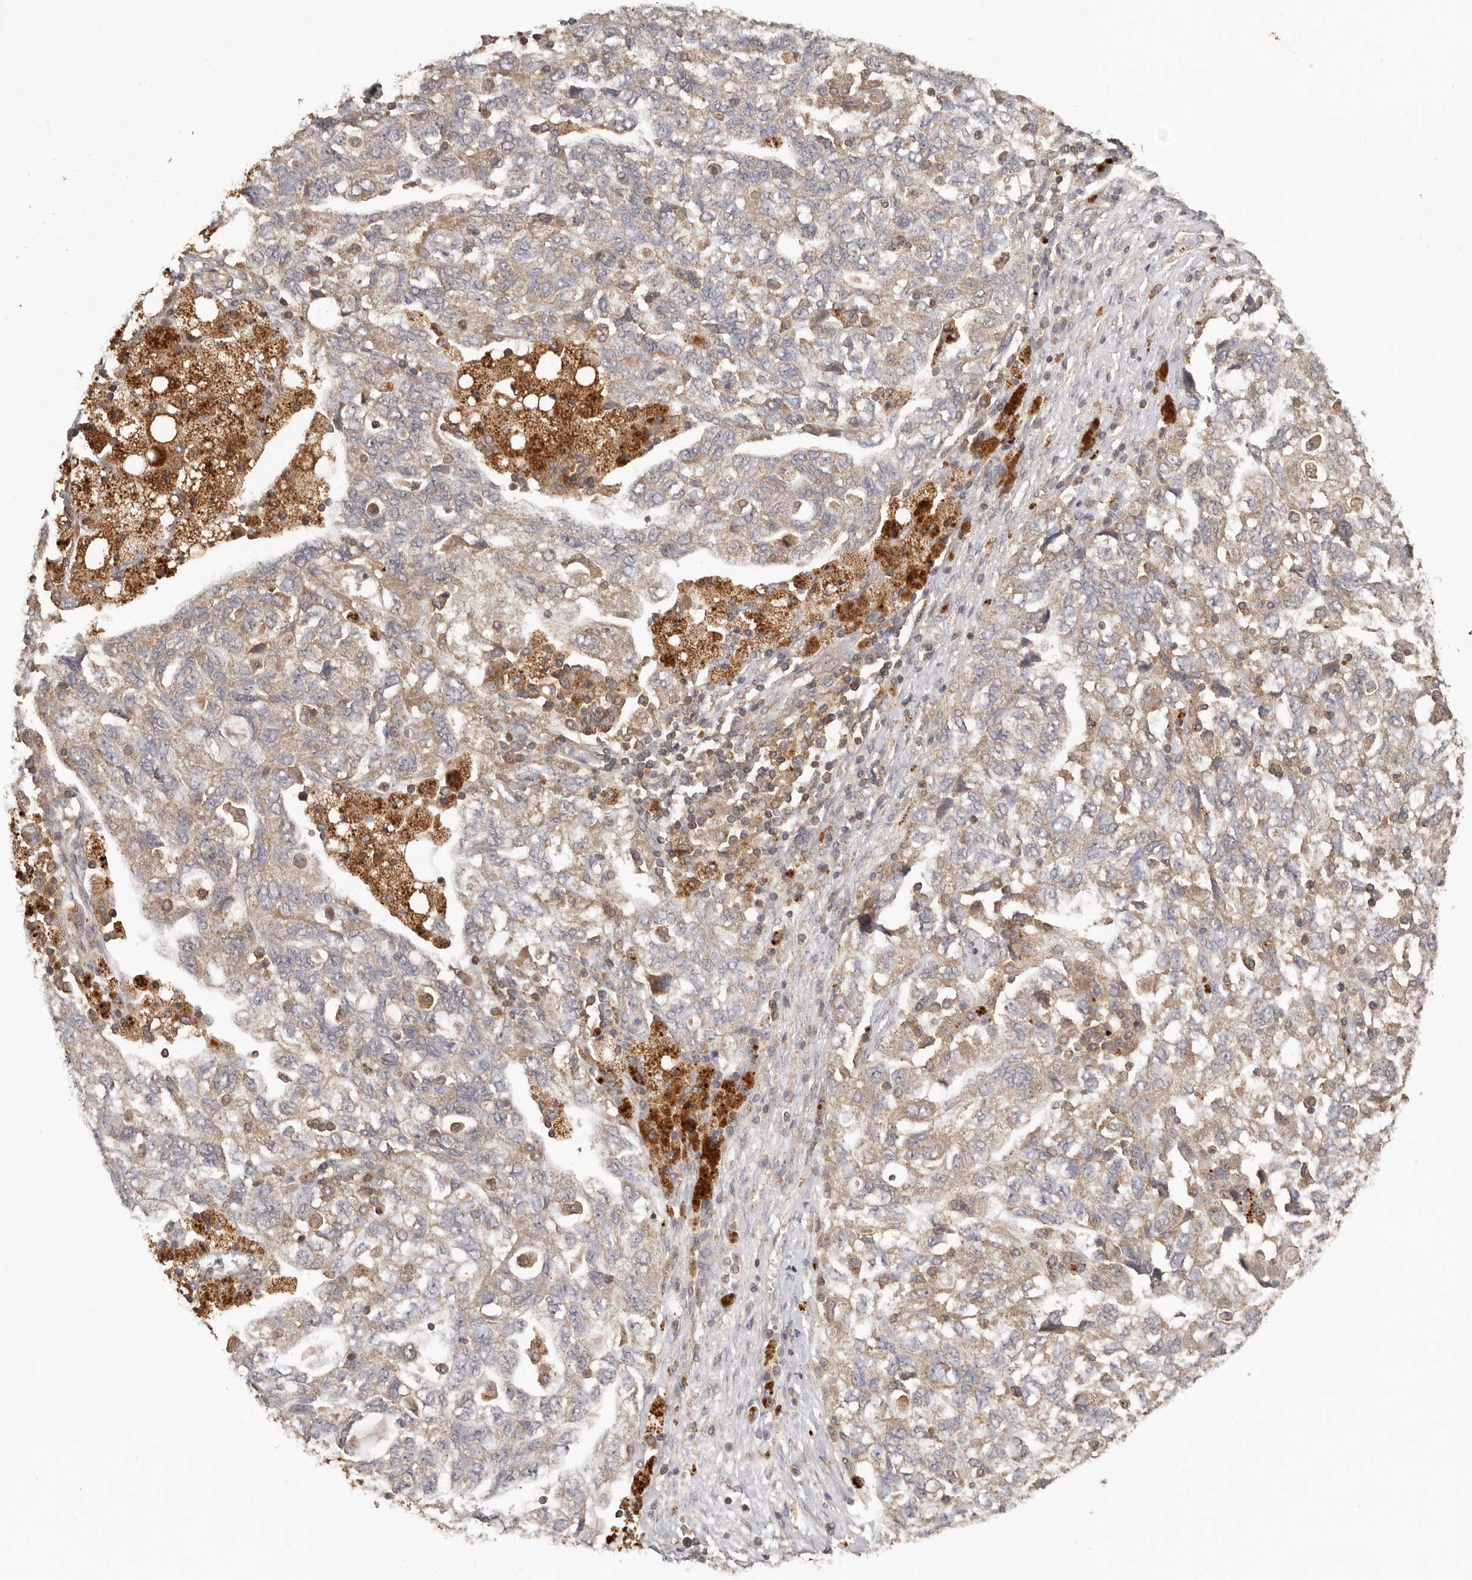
{"staining": {"intensity": "weak", "quantity": ">75%", "location": "cytoplasmic/membranous"}, "tissue": "ovarian cancer", "cell_type": "Tumor cells", "image_type": "cancer", "snomed": [{"axis": "morphology", "description": "Carcinoma, NOS"}, {"axis": "morphology", "description": "Cystadenocarcinoma, serous, NOS"}, {"axis": "topography", "description": "Ovary"}], "caption": "Ovarian cancer (carcinoma) tissue demonstrates weak cytoplasmic/membranous positivity in about >75% of tumor cells, visualized by immunohistochemistry. The staining is performed using DAB brown chromogen to label protein expression. The nuclei are counter-stained blue using hematoxylin.", "gene": "RWDD1", "patient": {"sex": "female", "age": 69}}